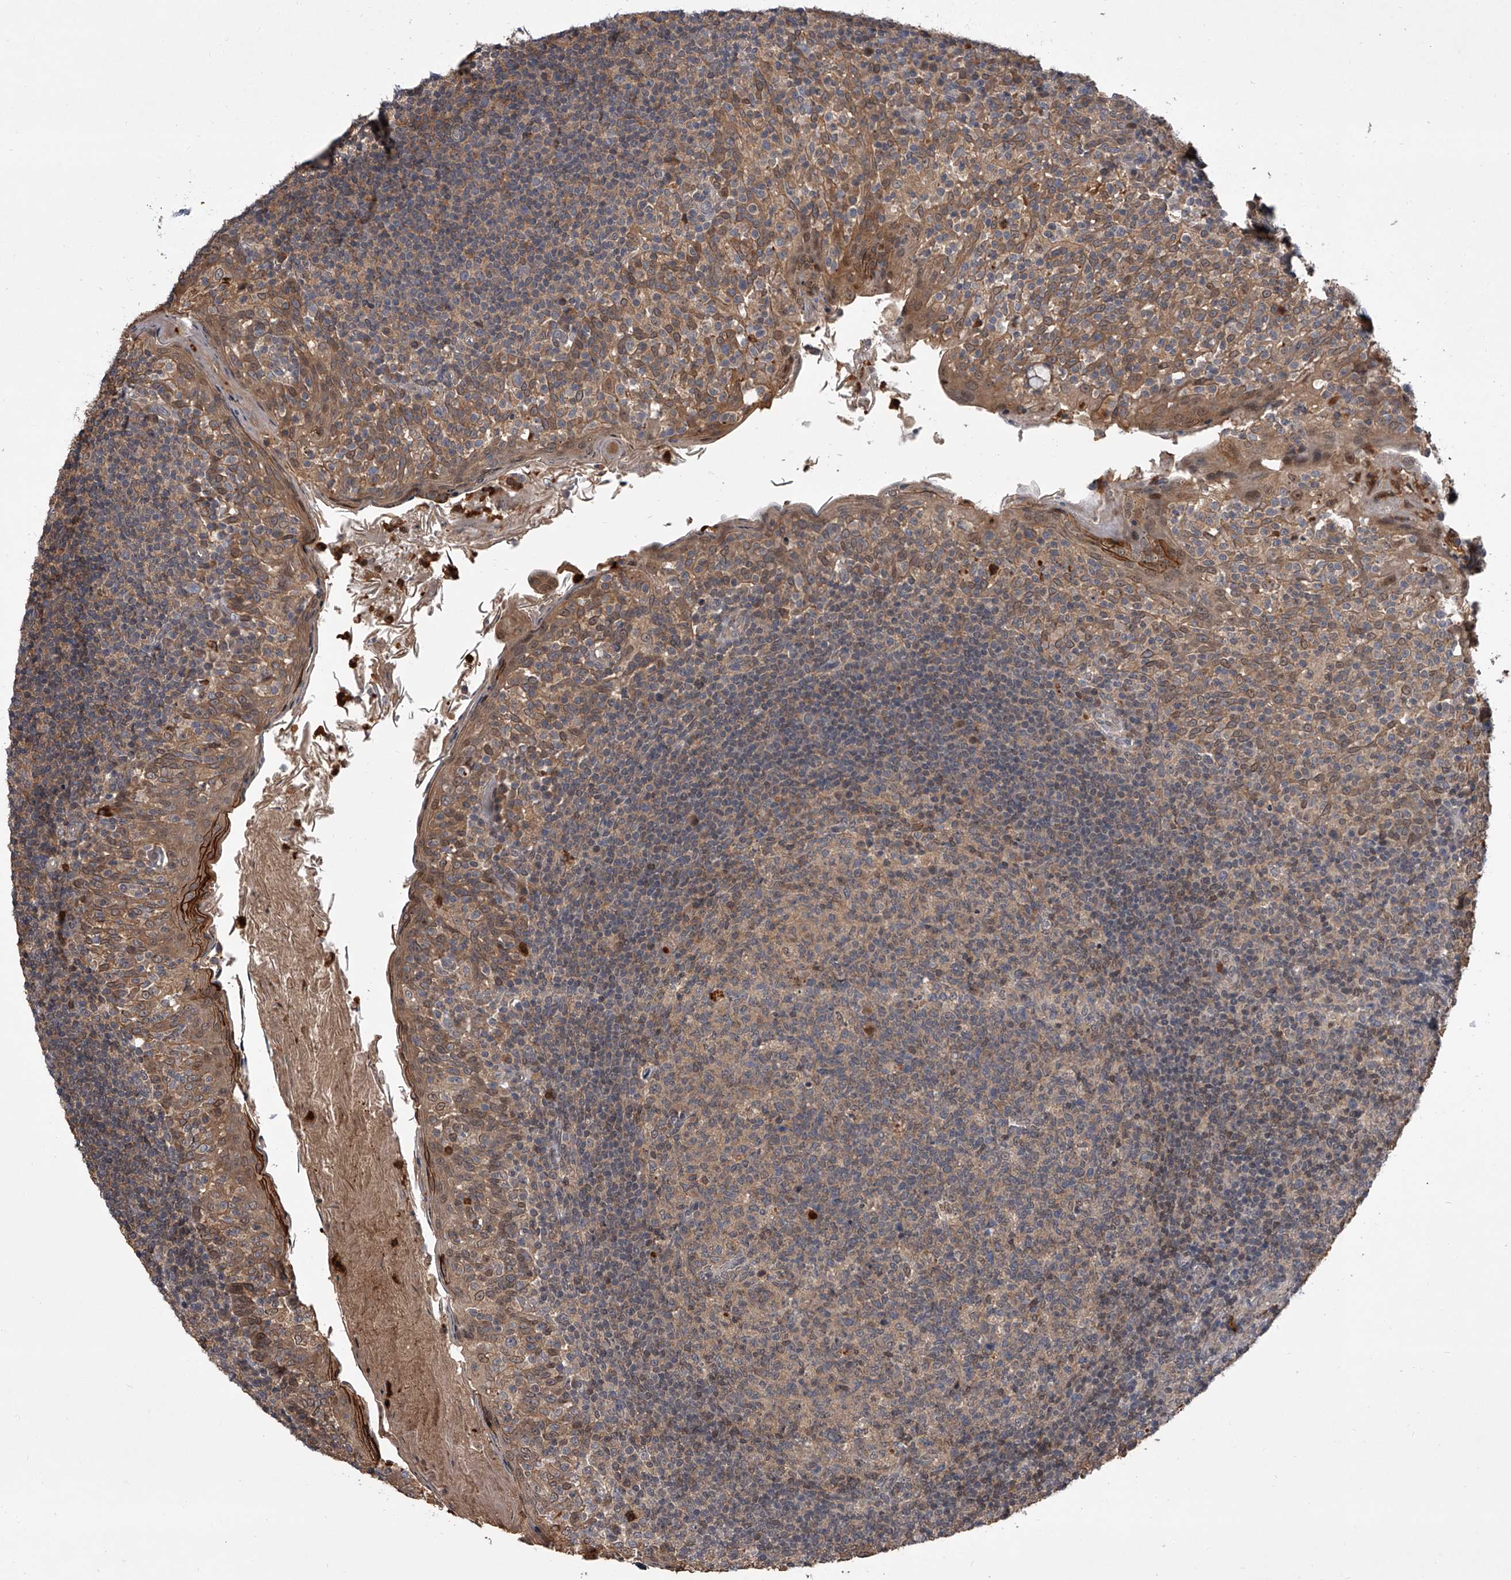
{"staining": {"intensity": "weak", "quantity": "25%-75%", "location": "cytoplasmic/membranous"}, "tissue": "tonsil", "cell_type": "Germinal center cells", "image_type": "normal", "snomed": [{"axis": "morphology", "description": "Normal tissue, NOS"}, {"axis": "topography", "description": "Tonsil"}], "caption": "IHC of unremarkable tonsil shows low levels of weak cytoplasmic/membranous positivity in about 25%-75% of germinal center cells. The protein is shown in brown color, while the nuclei are stained blue.", "gene": "BHLHE23", "patient": {"sex": "female", "age": 19}}